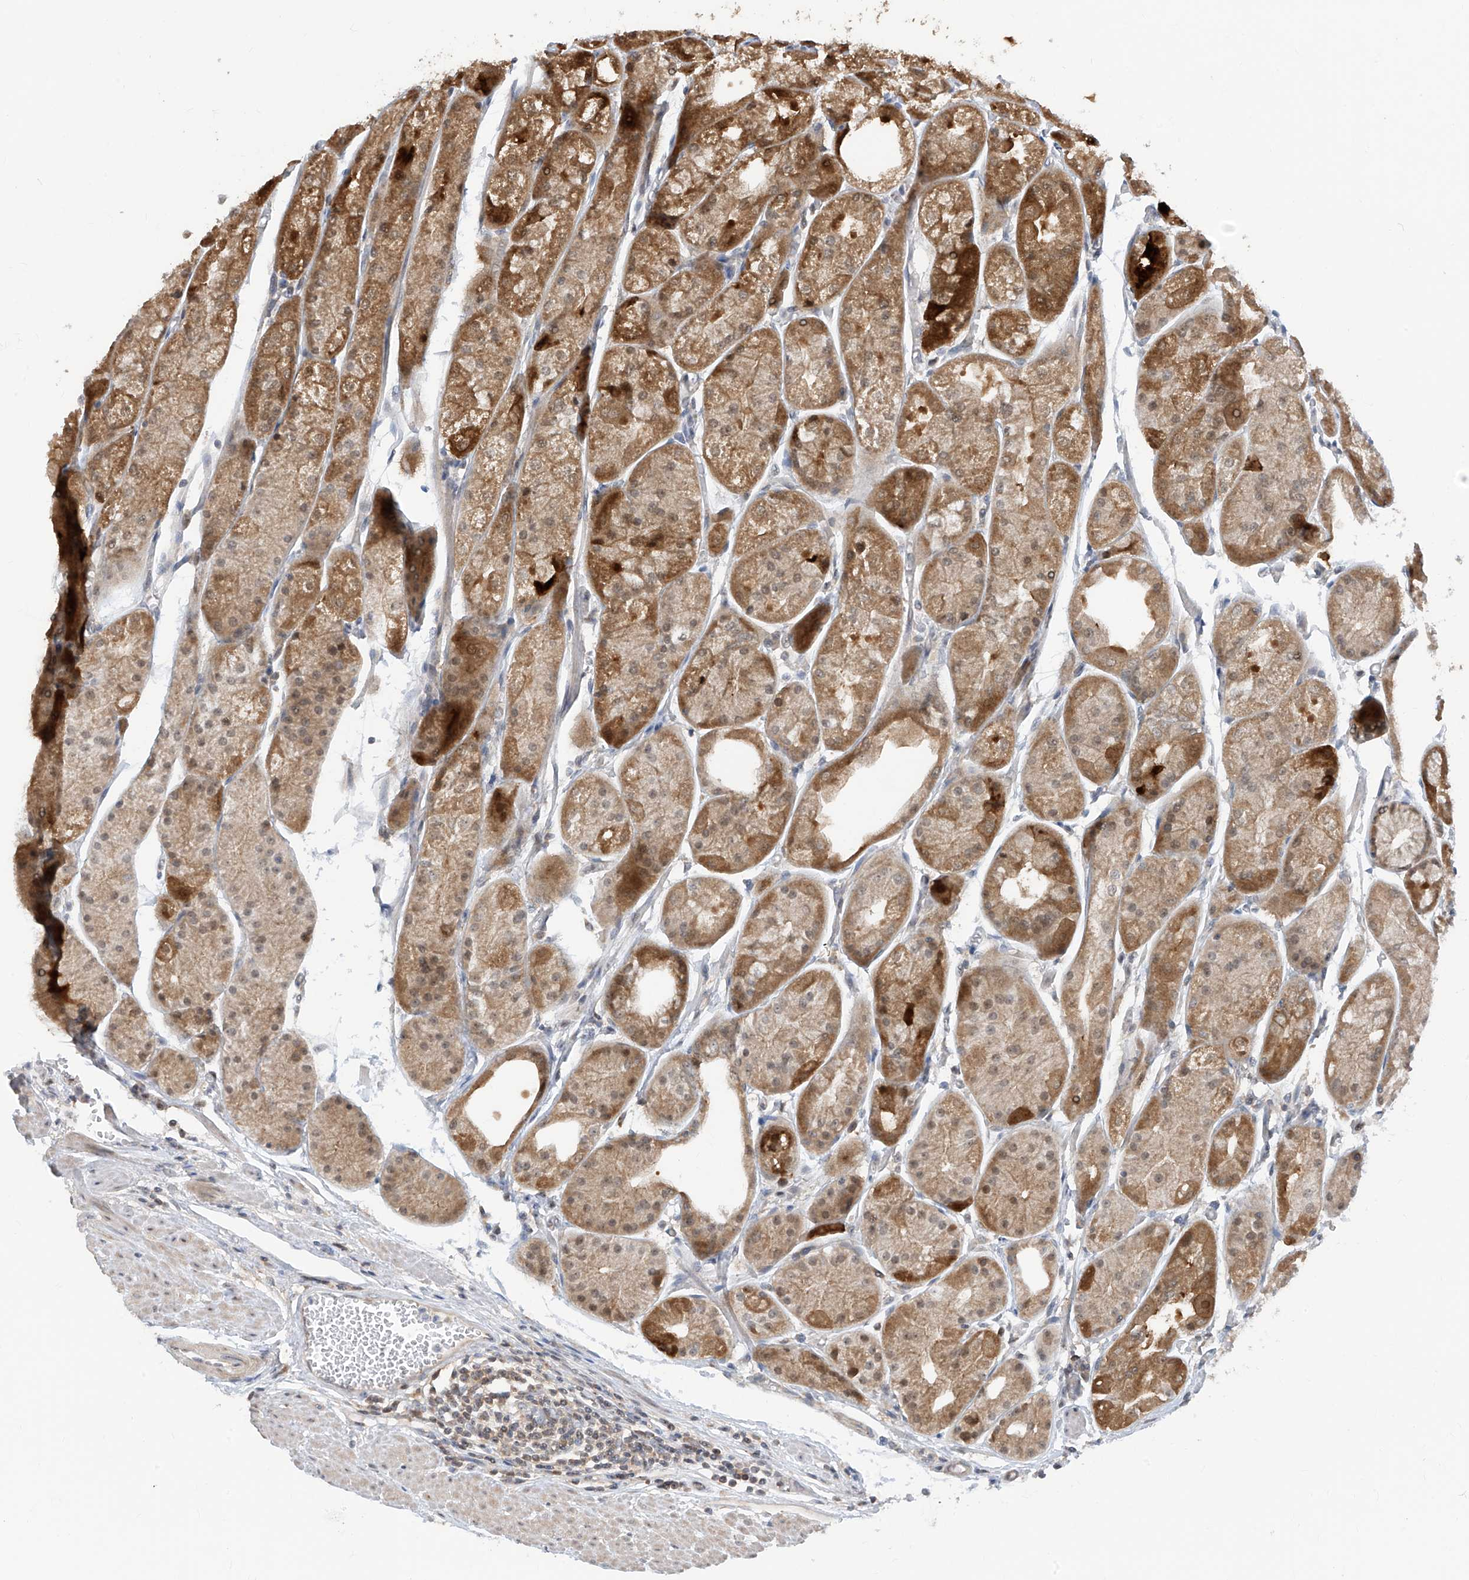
{"staining": {"intensity": "strong", "quantity": "<25%", "location": "cytoplasmic/membranous"}, "tissue": "stomach", "cell_type": "Glandular cells", "image_type": "normal", "snomed": [{"axis": "morphology", "description": "Normal tissue, NOS"}, {"axis": "topography", "description": "Stomach, upper"}], "caption": "Immunohistochemical staining of benign stomach reveals medium levels of strong cytoplasmic/membranous positivity in approximately <25% of glandular cells.", "gene": "TTC38", "patient": {"sex": "male", "age": 72}}